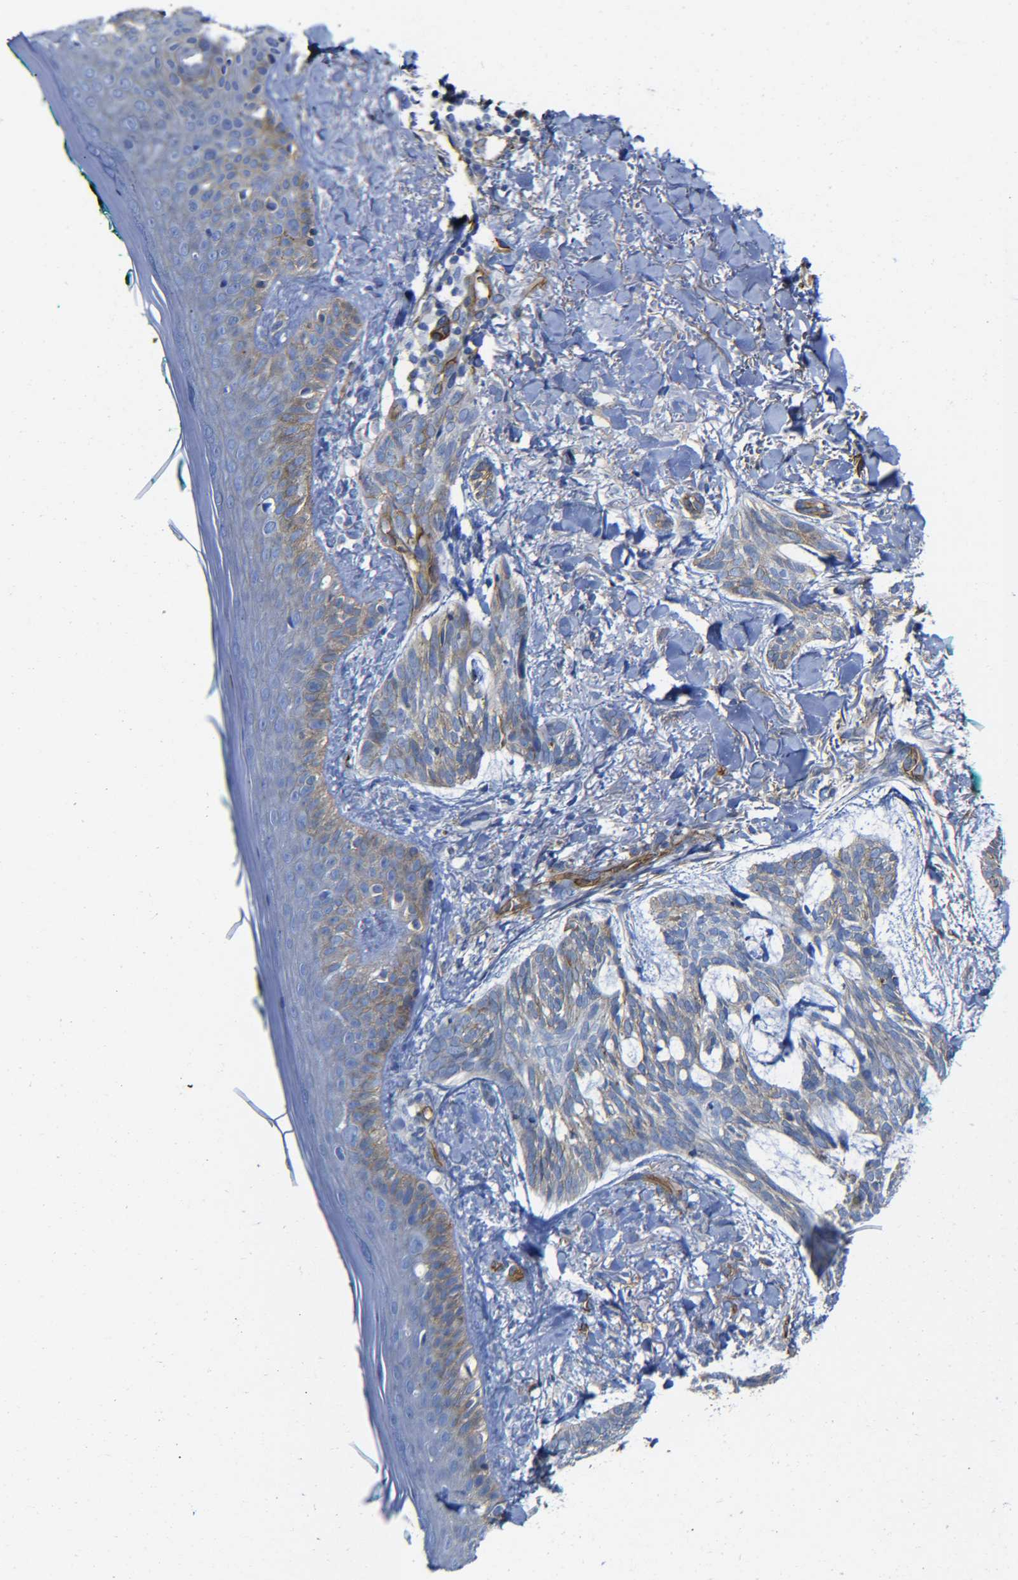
{"staining": {"intensity": "weak", "quantity": ">75%", "location": "cytoplasmic/membranous"}, "tissue": "skin cancer", "cell_type": "Tumor cells", "image_type": "cancer", "snomed": [{"axis": "morphology", "description": "Basal cell carcinoma"}, {"axis": "topography", "description": "Skin"}], "caption": "Immunohistochemistry (DAB) staining of basal cell carcinoma (skin) reveals weak cytoplasmic/membranous protein expression in approximately >75% of tumor cells.", "gene": "SPTBN1", "patient": {"sex": "male", "age": 43}}